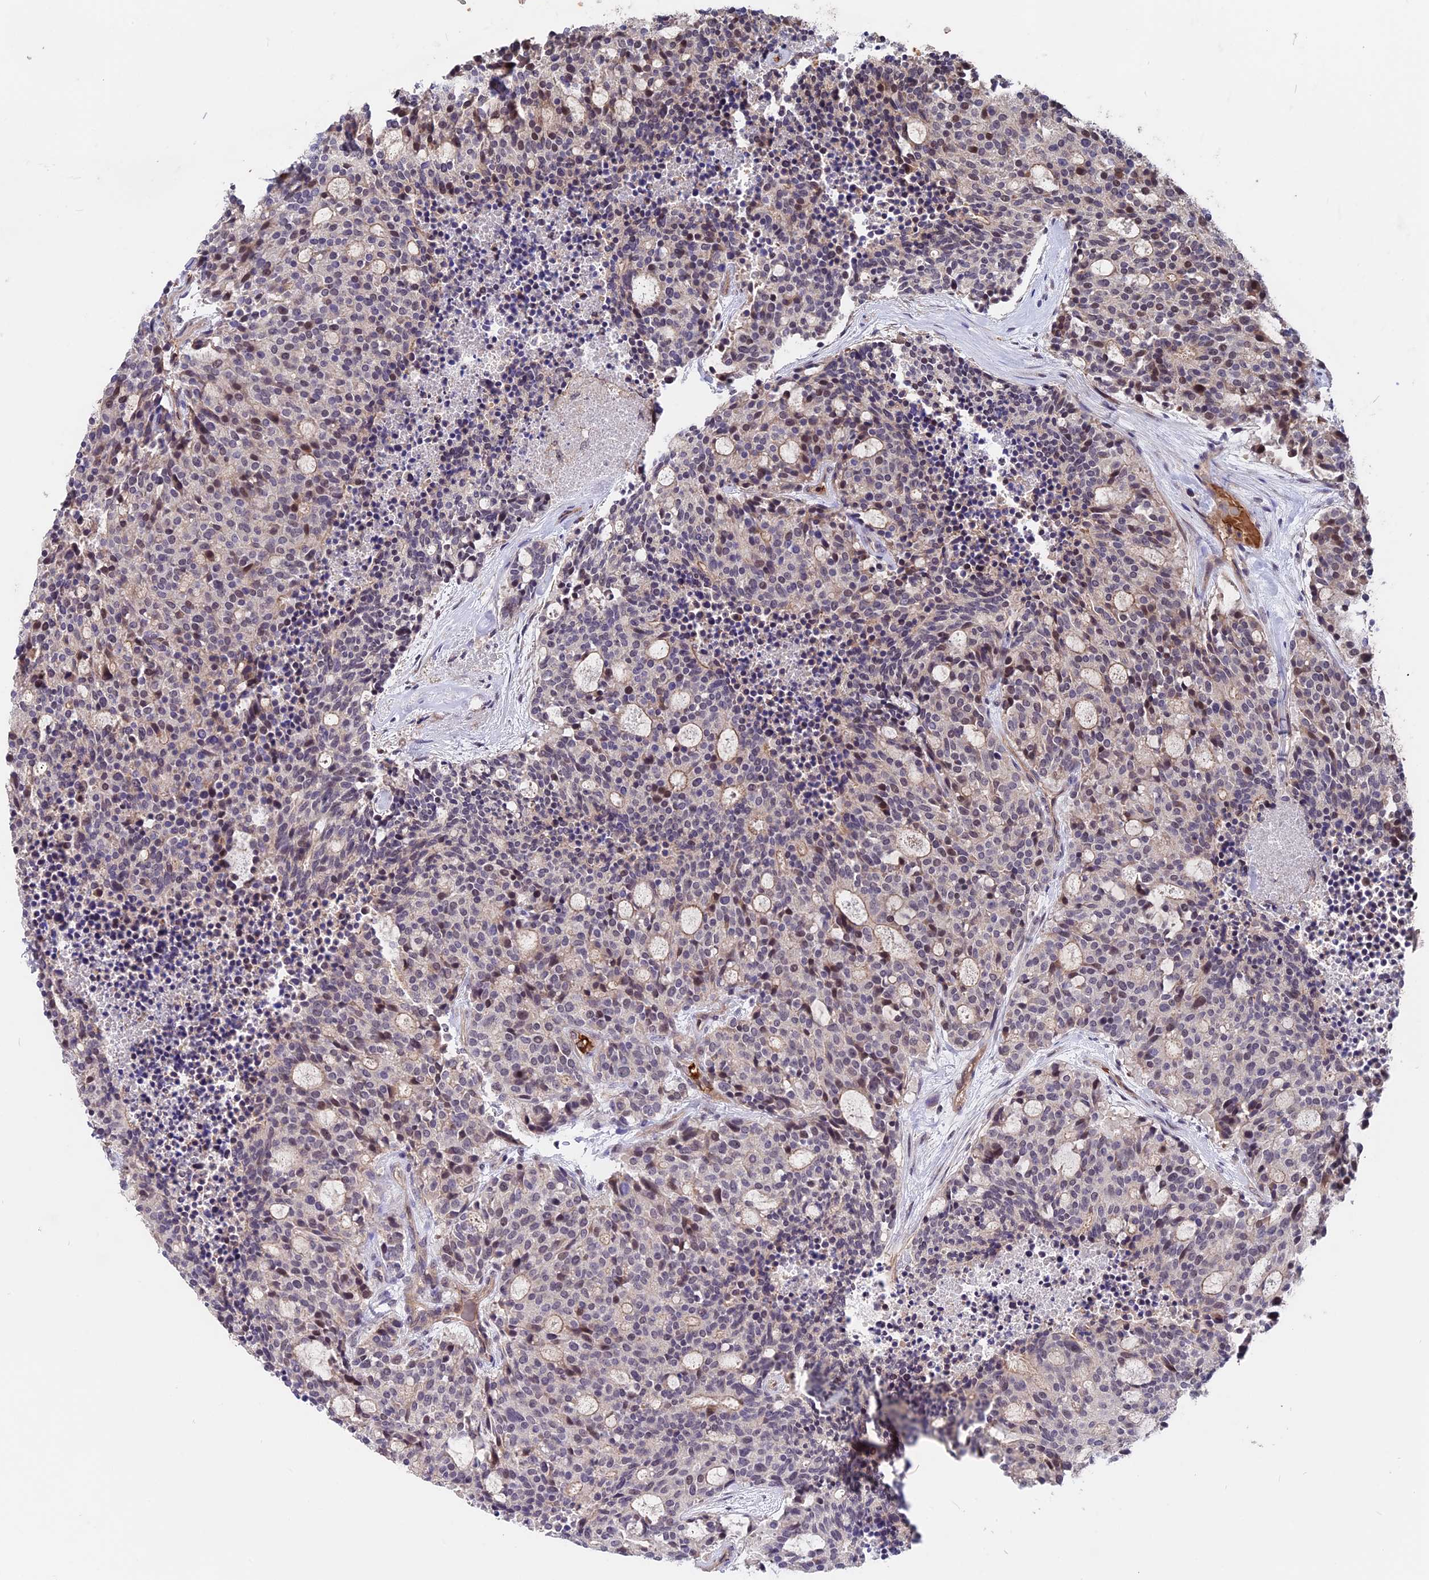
{"staining": {"intensity": "weak", "quantity": "<25%", "location": "nuclear"}, "tissue": "carcinoid", "cell_type": "Tumor cells", "image_type": "cancer", "snomed": [{"axis": "morphology", "description": "Carcinoid, malignant, NOS"}, {"axis": "topography", "description": "Pancreas"}], "caption": "A photomicrograph of human carcinoid is negative for staining in tumor cells.", "gene": "ZC3H10", "patient": {"sex": "female", "age": 54}}